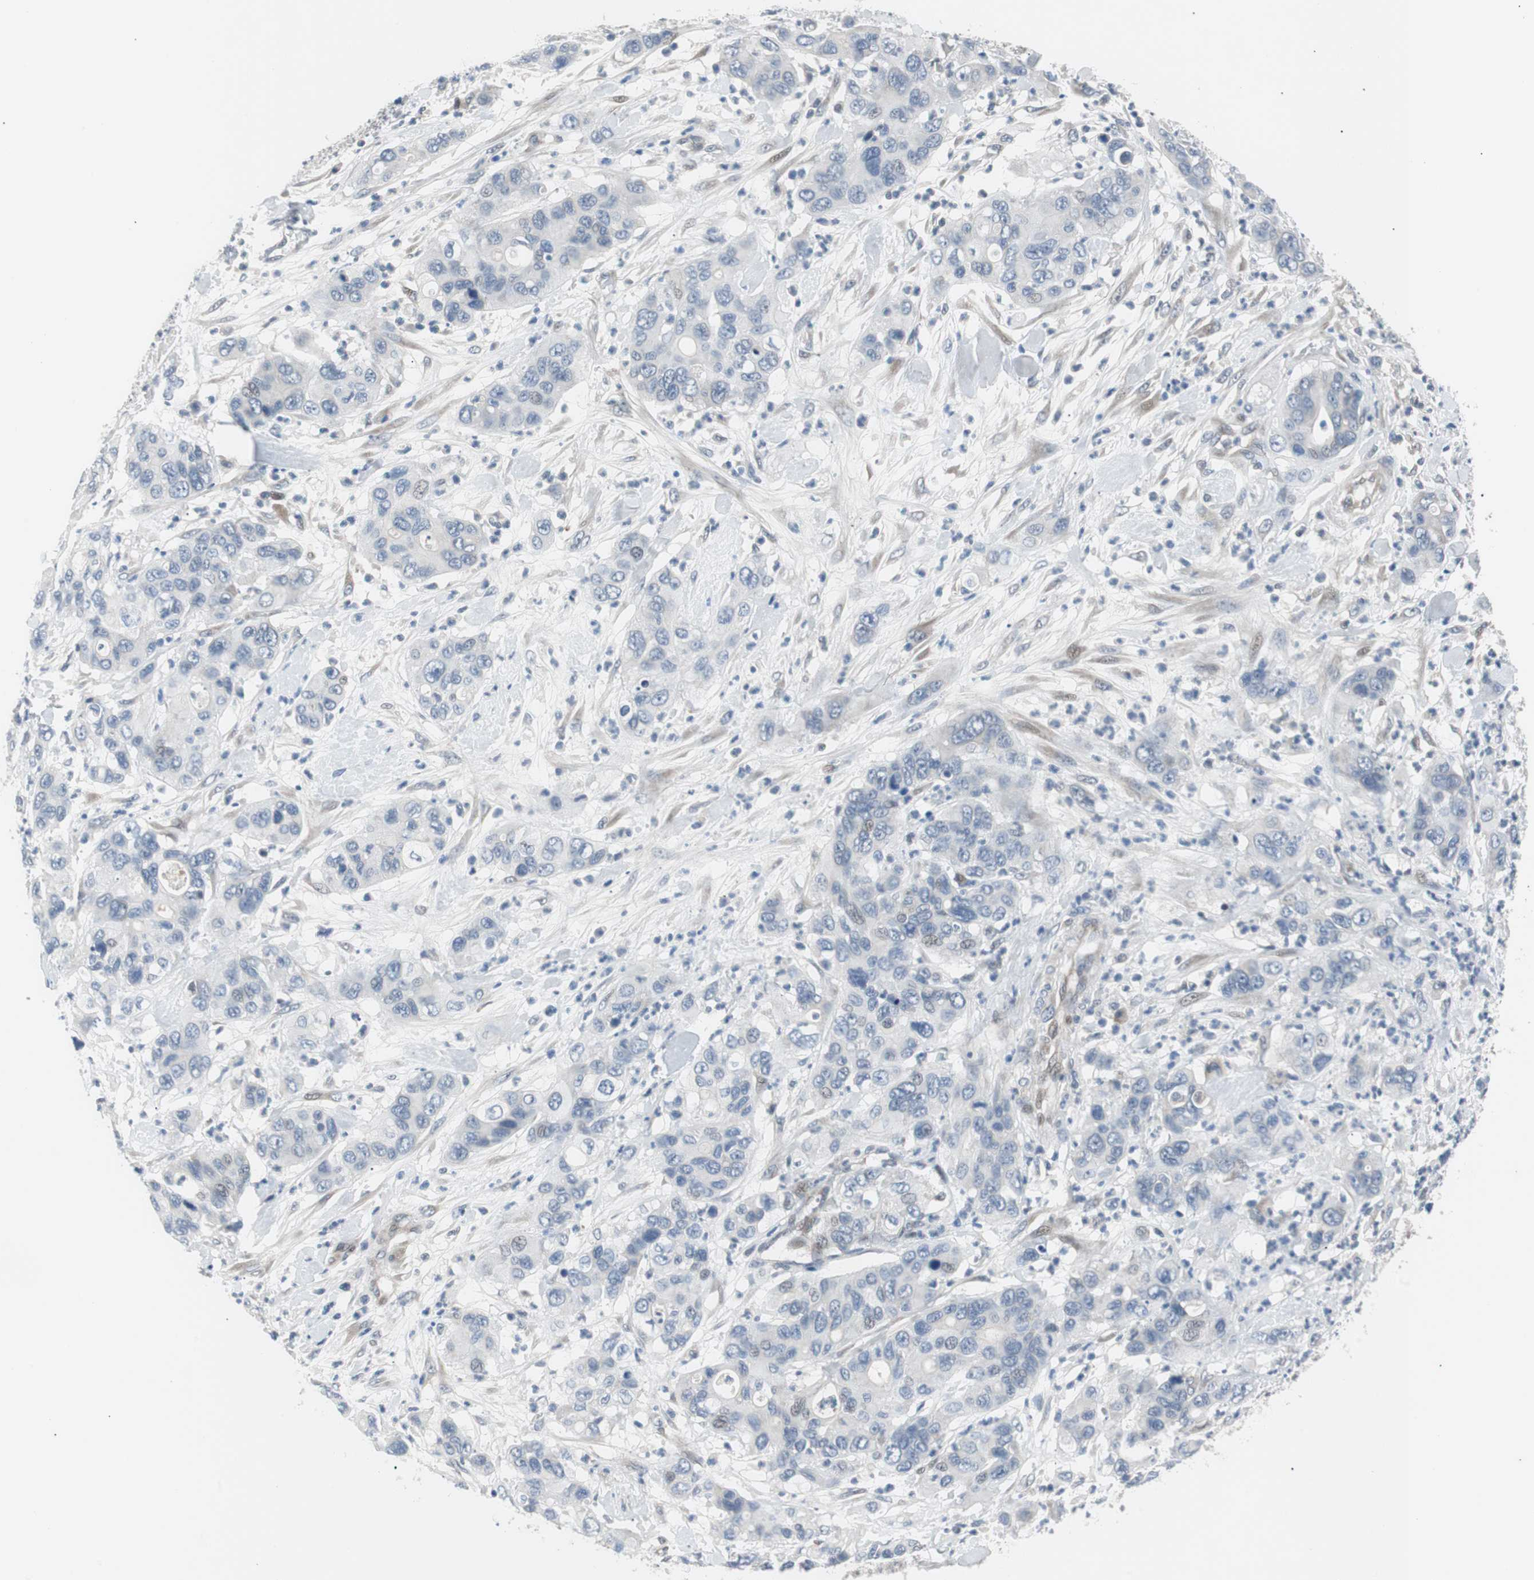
{"staining": {"intensity": "weak", "quantity": "<25%", "location": "nuclear"}, "tissue": "pancreatic cancer", "cell_type": "Tumor cells", "image_type": "cancer", "snomed": [{"axis": "morphology", "description": "Adenocarcinoma, NOS"}, {"axis": "topography", "description": "Pancreas"}], "caption": "Tumor cells are negative for protein expression in human pancreatic adenocarcinoma.", "gene": "MAP2K4", "patient": {"sex": "female", "age": 71}}